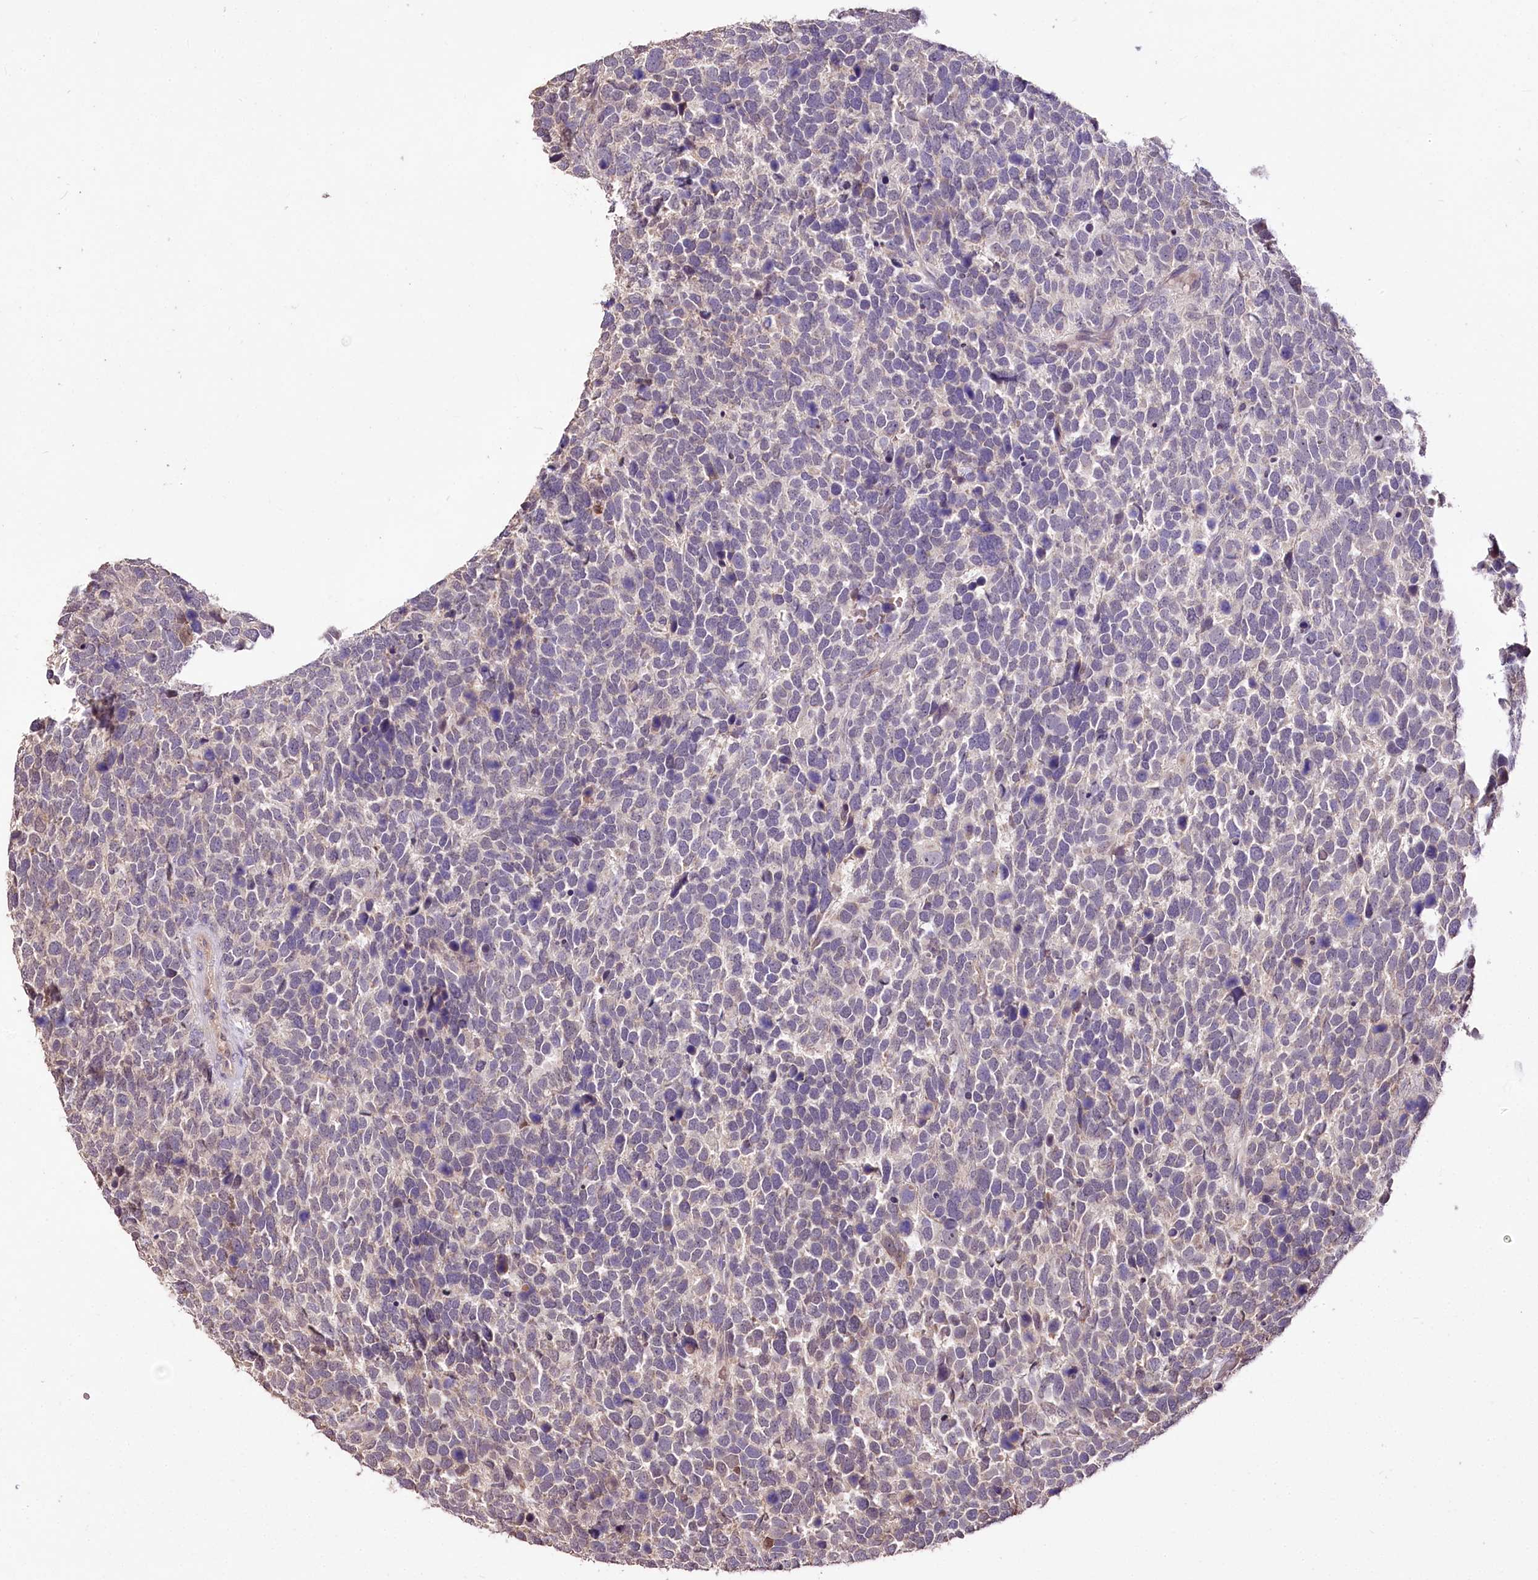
{"staining": {"intensity": "negative", "quantity": "none", "location": "none"}, "tissue": "urothelial cancer", "cell_type": "Tumor cells", "image_type": "cancer", "snomed": [{"axis": "morphology", "description": "Urothelial carcinoma, High grade"}, {"axis": "topography", "description": "Urinary bladder"}], "caption": "DAB immunohistochemical staining of urothelial cancer reveals no significant positivity in tumor cells.", "gene": "SERGEF", "patient": {"sex": "female", "age": 82}}